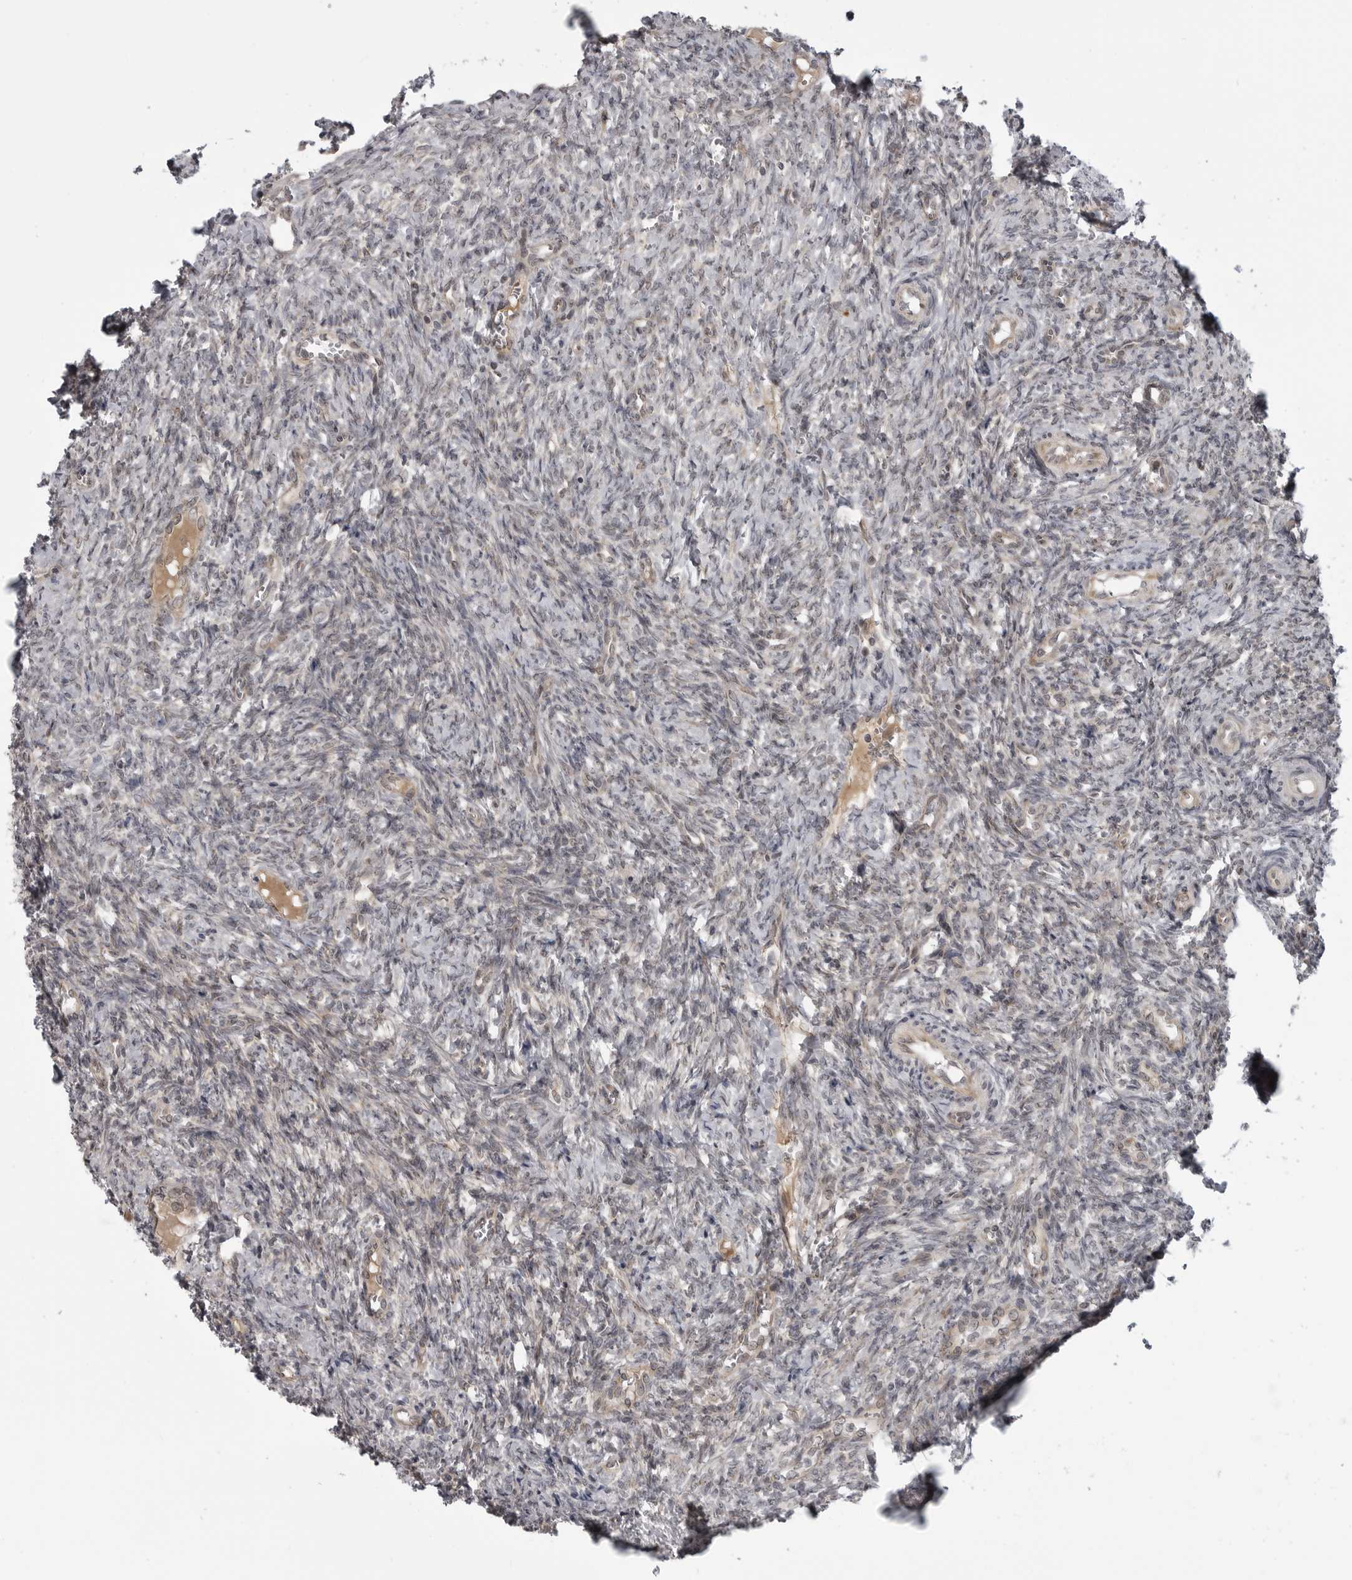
{"staining": {"intensity": "negative", "quantity": "none", "location": "none"}, "tissue": "ovary", "cell_type": "Follicle cells", "image_type": "normal", "snomed": [{"axis": "morphology", "description": "Normal tissue, NOS"}, {"axis": "topography", "description": "Ovary"}], "caption": "Immunohistochemistry (IHC) of benign ovary demonstrates no staining in follicle cells. Brightfield microscopy of IHC stained with DAB (brown) and hematoxylin (blue), captured at high magnification.", "gene": "LRRC45", "patient": {"sex": "female", "age": 41}}